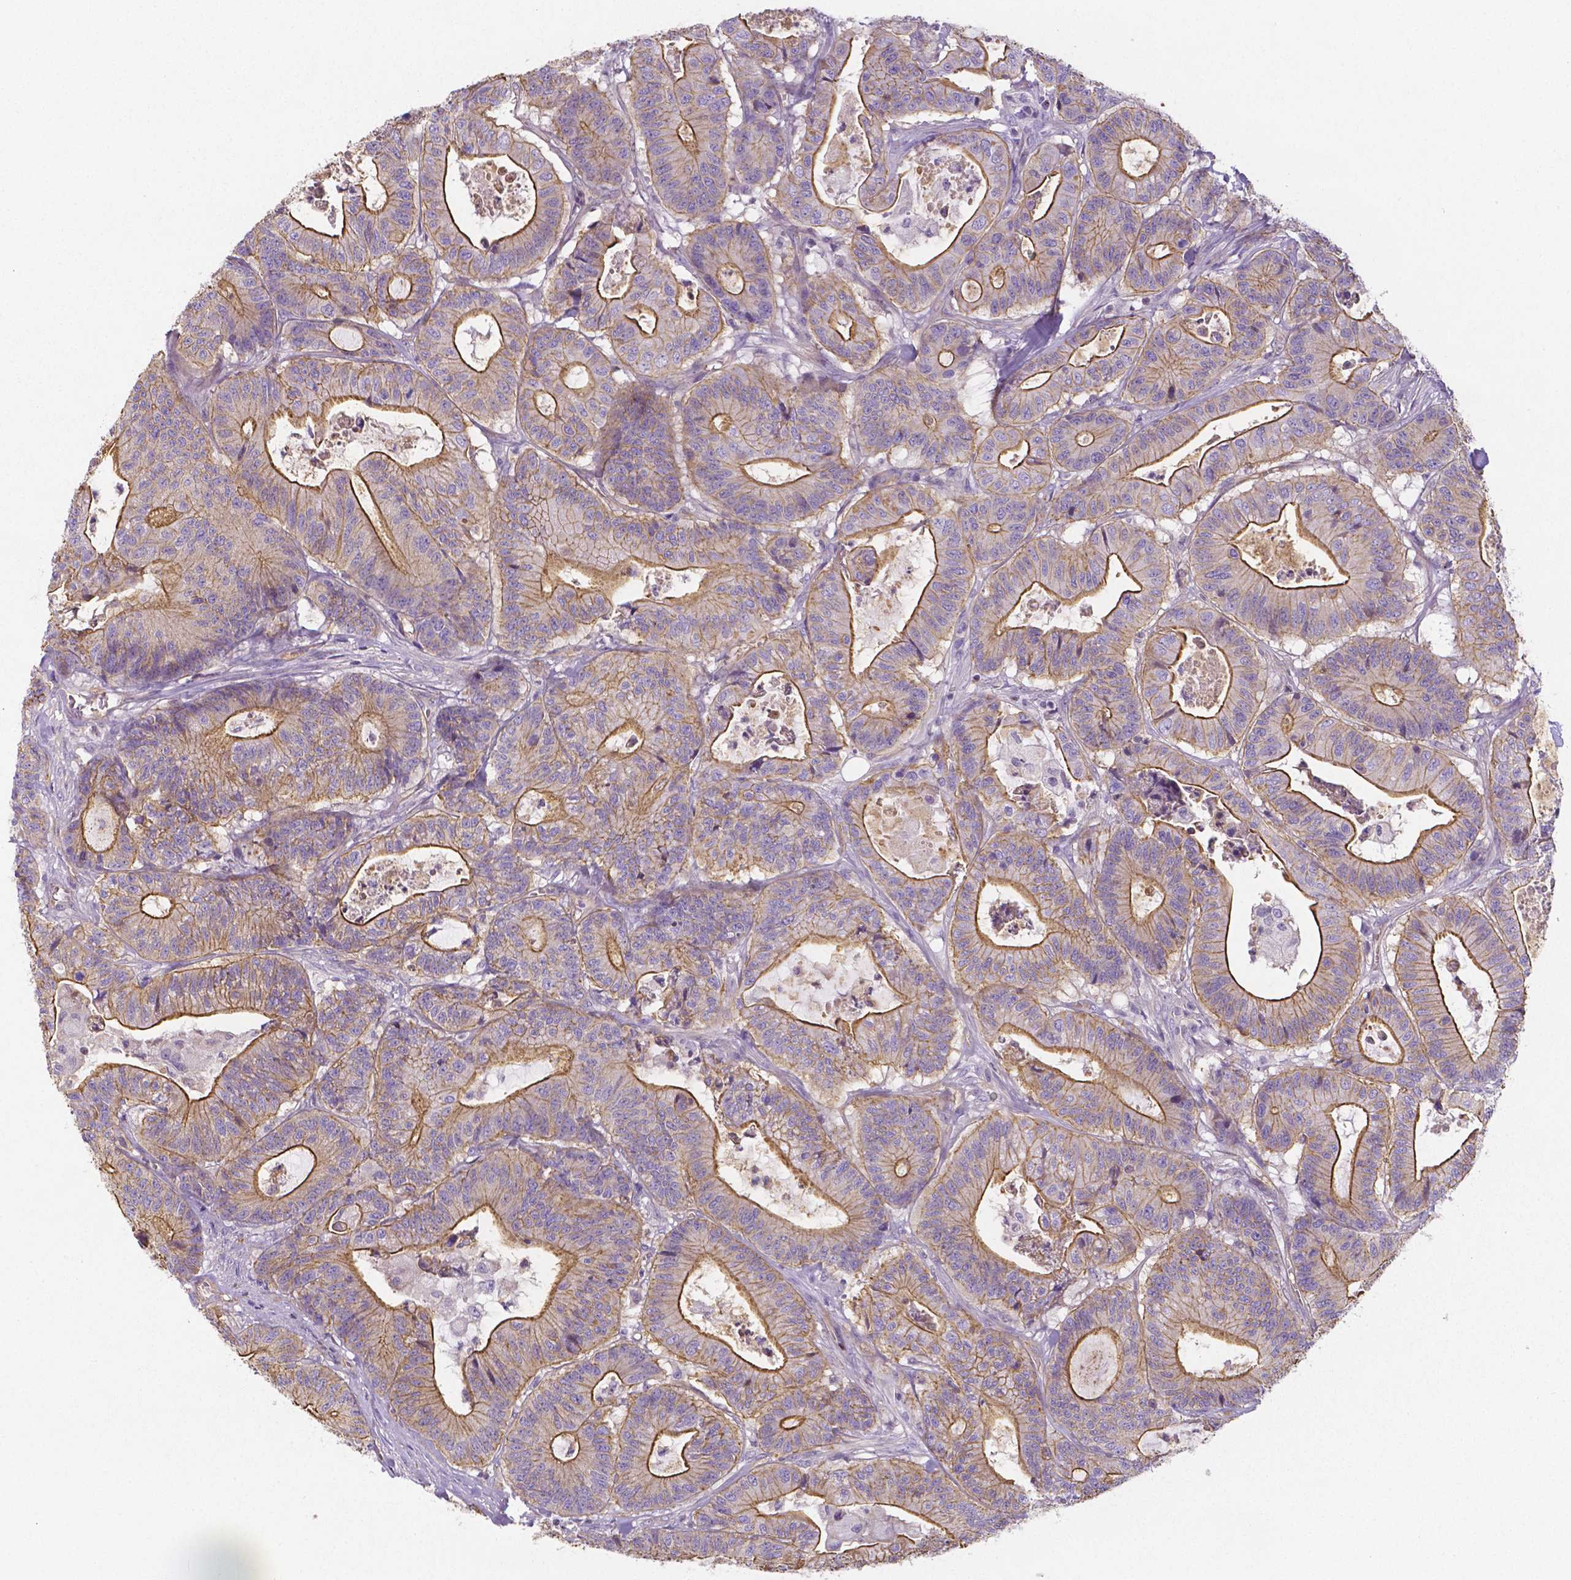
{"staining": {"intensity": "strong", "quantity": "25%-75%", "location": "cytoplasmic/membranous"}, "tissue": "colorectal cancer", "cell_type": "Tumor cells", "image_type": "cancer", "snomed": [{"axis": "morphology", "description": "Adenocarcinoma, NOS"}, {"axis": "topography", "description": "Colon"}], "caption": "A high amount of strong cytoplasmic/membranous positivity is seen in approximately 25%-75% of tumor cells in adenocarcinoma (colorectal) tissue.", "gene": "CRMP1", "patient": {"sex": "female", "age": 84}}